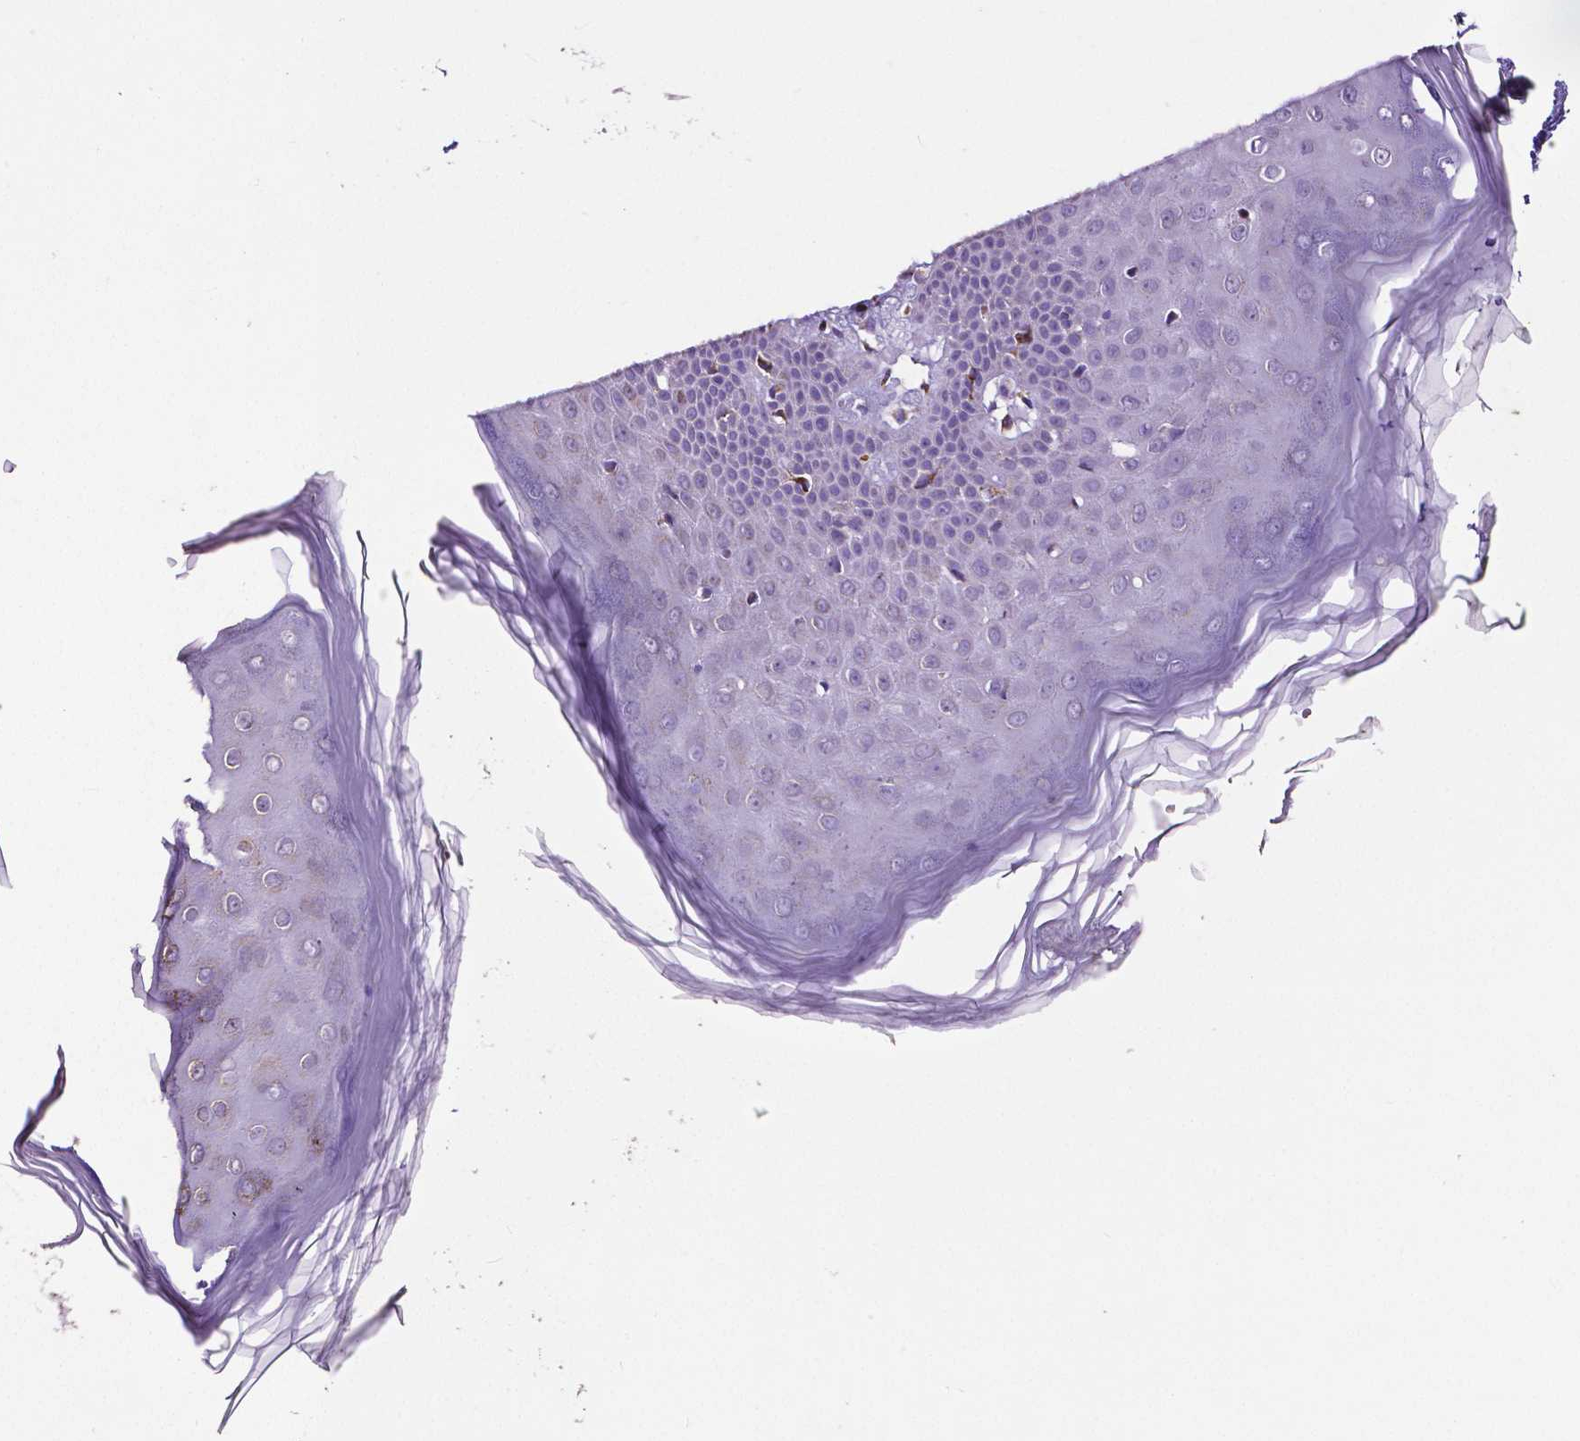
{"staining": {"intensity": "moderate", "quantity": ">75%", "location": "cytoplasmic/membranous"}, "tissue": "skin", "cell_type": "Fibroblasts", "image_type": "normal", "snomed": [{"axis": "morphology", "description": "Normal tissue, NOS"}, {"axis": "topography", "description": "Skin"}], "caption": "Benign skin displays moderate cytoplasmic/membranous expression in approximately >75% of fibroblasts.", "gene": "MACC1", "patient": {"sex": "female", "age": 62}}